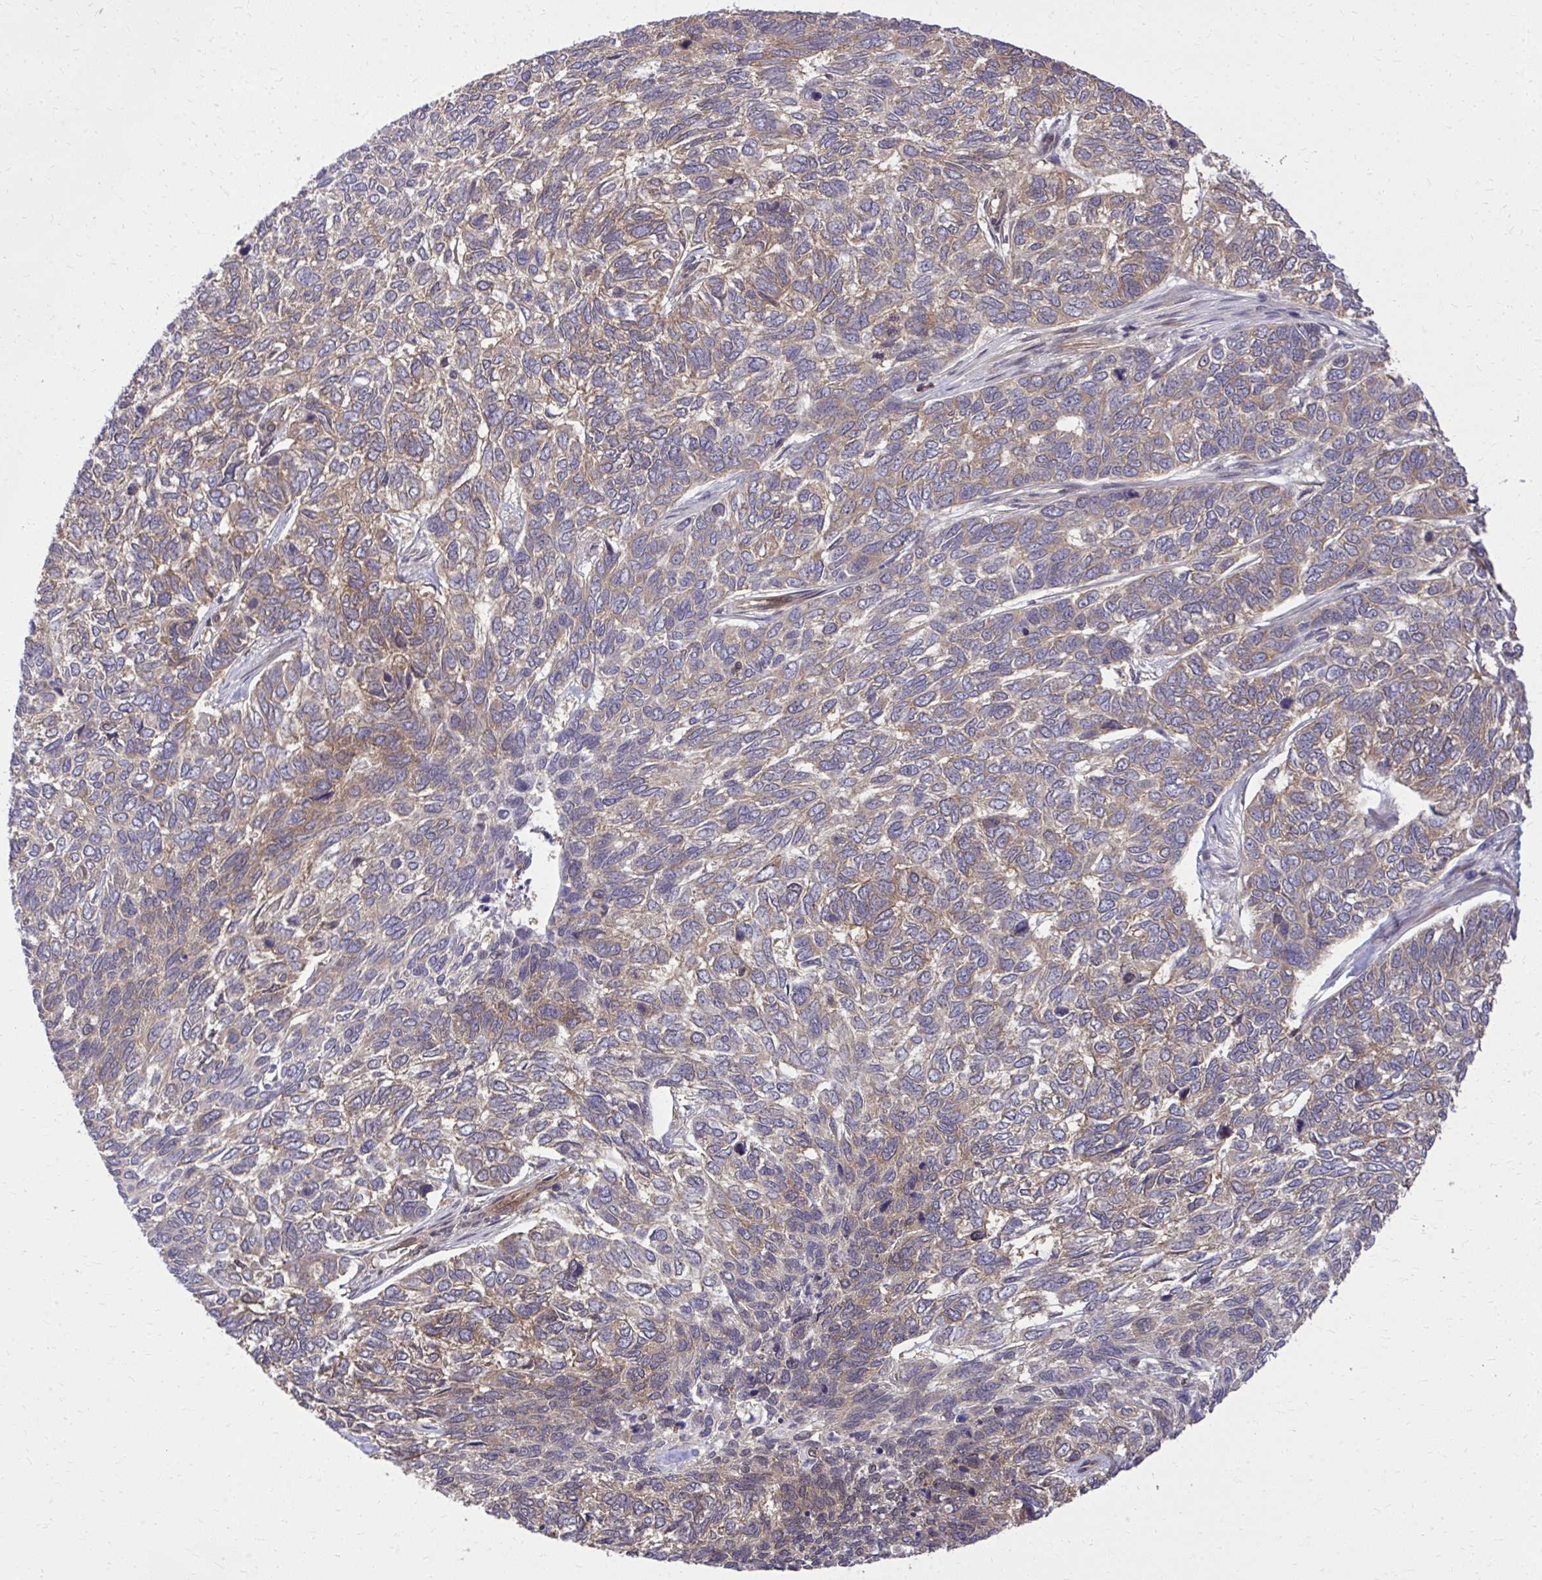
{"staining": {"intensity": "weak", "quantity": ">75%", "location": "cytoplasmic/membranous"}, "tissue": "skin cancer", "cell_type": "Tumor cells", "image_type": "cancer", "snomed": [{"axis": "morphology", "description": "Basal cell carcinoma"}, {"axis": "topography", "description": "Skin"}], "caption": "IHC (DAB (3,3'-diaminobenzidine)) staining of skin cancer (basal cell carcinoma) shows weak cytoplasmic/membranous protein expression in approximately >75% of tumor cells.", "gene": "PPP5C", "patient": {"sex": "female", "age": 65}}